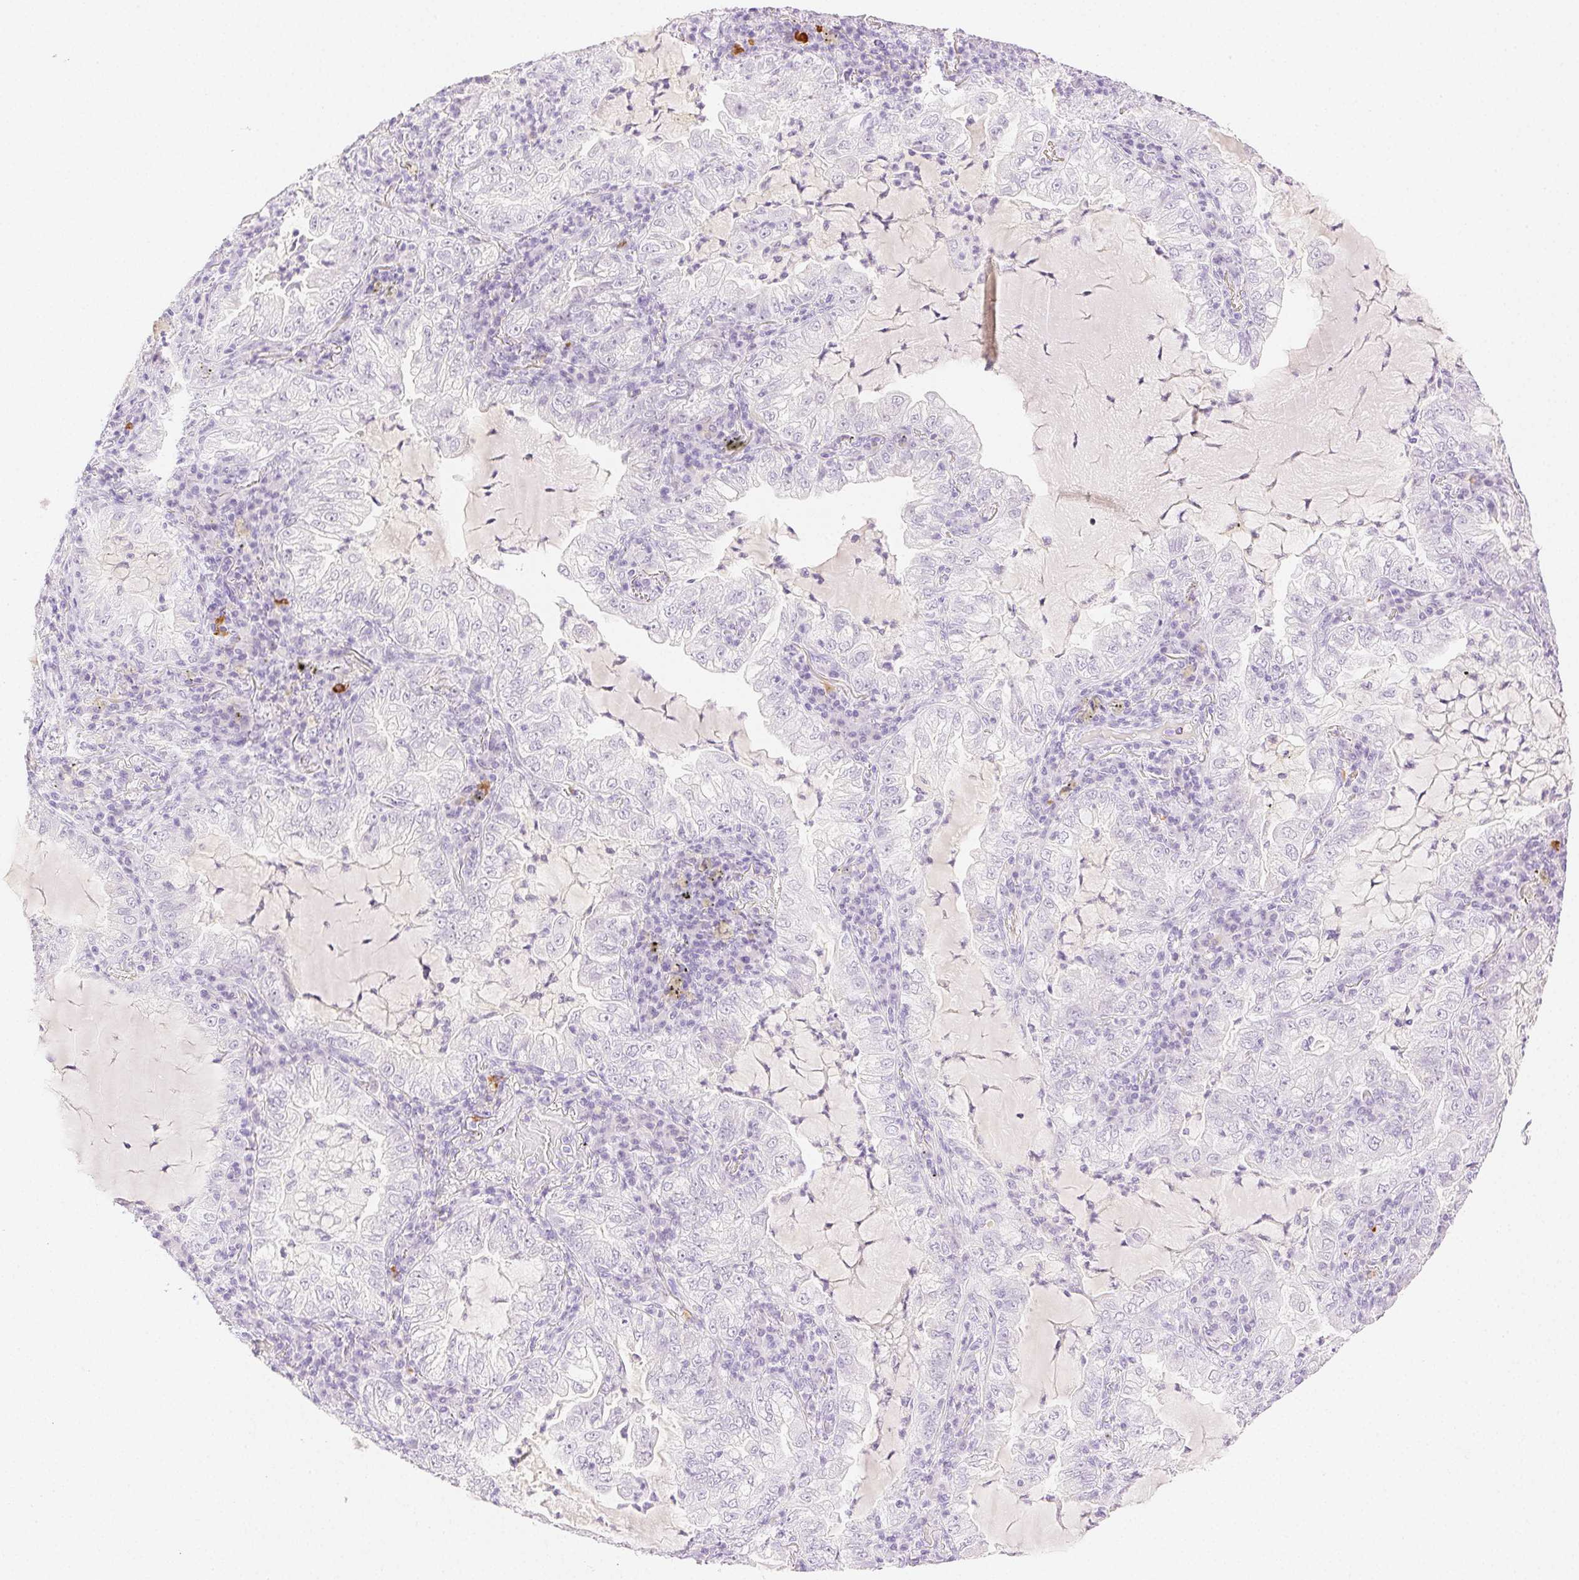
{"staining": {"intensity": "negative", "quantity": "none", "location": "none"}, "tissue": "lung cancer", "cell_type": "Tumor cells", "image_type": "cancer", "snomed": [{"axis": "morphology", "description": "Adenocarcinoma, NOS"}, {"axis": "topography", "description": "Lung"}], "caption": "High magnification brightfield microscopy of lung cancer (adenocarcinoma) stained with DAB (3,3'-diaminobenzidine) (brown) and counterstained with hematoxylin (blue): tumor cells show no significant expression.", "gene": "SPACA4", "patient": {"sex": "female", "age": 73}}